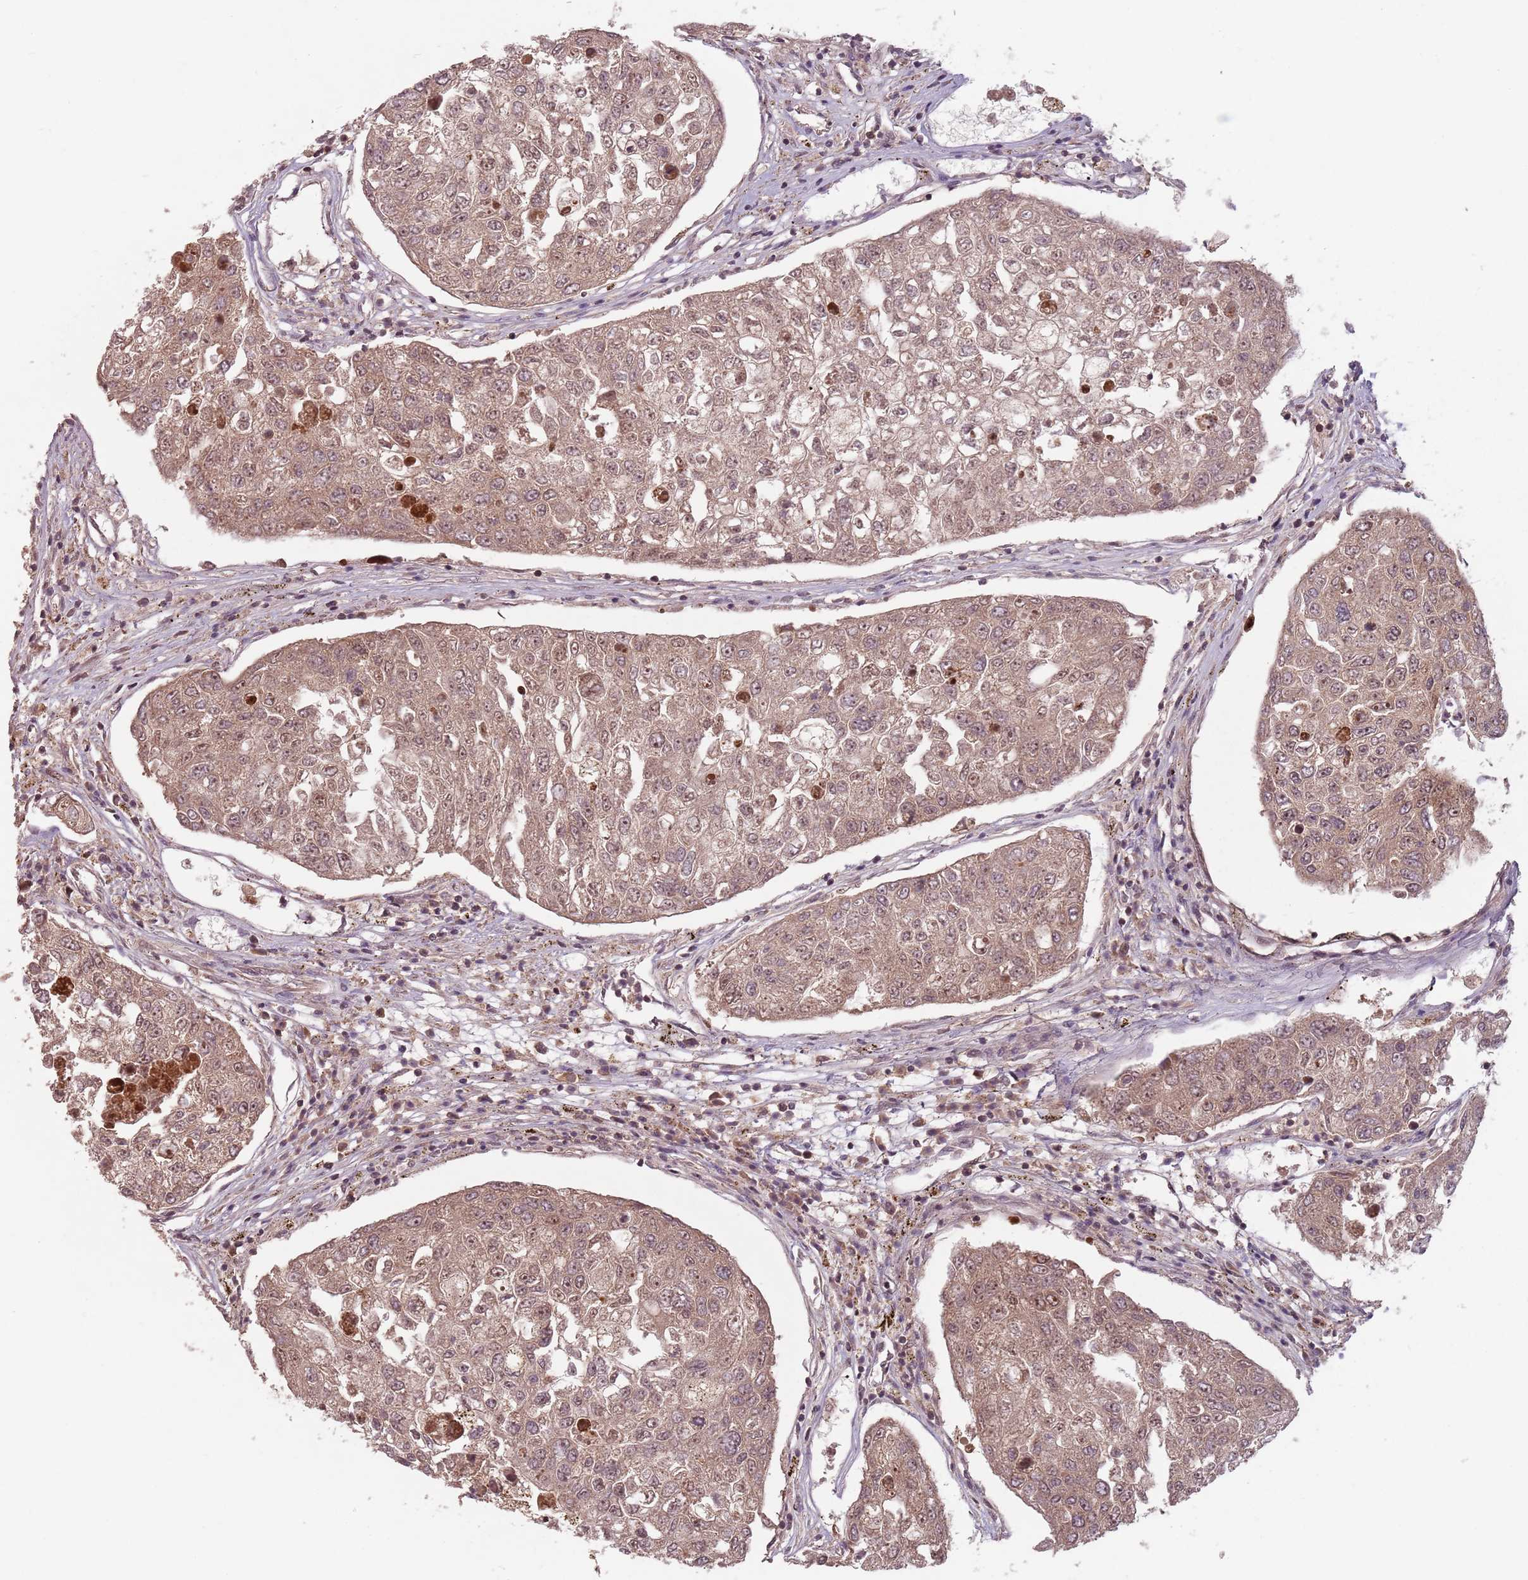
{"staining": {"intensity": "moderate", "quantity": ">75%", "location": "cytoplasmic/membranous,nuclear"}, "tissue": "urothelial cancer", "cell_type": "Tumor cells", "image_type": "cancer", "snomed": [{"axis": "morphology", "description": "Urothelial carcinoma, High grade"}, {"axis": "topography", "description": "Lymph node"}, {"axis": "topography", "description": "Urinary bladder"}], "caption": "Immunohistochemistry (IHC) of urothelial cancer exhibits medium levels of moderate cytoplasmic/membranous and nuclear expression in about >75% of tumor cells. The staining was performed using DAB (3,3'-diaminobenzidine) to visualize the protein expression in brown, while the nuclei were stained in blue with hematoxylin (Magnification: 20x).", "gene": "NCBP1", "patient": {"sex": "male", "age": 51}}